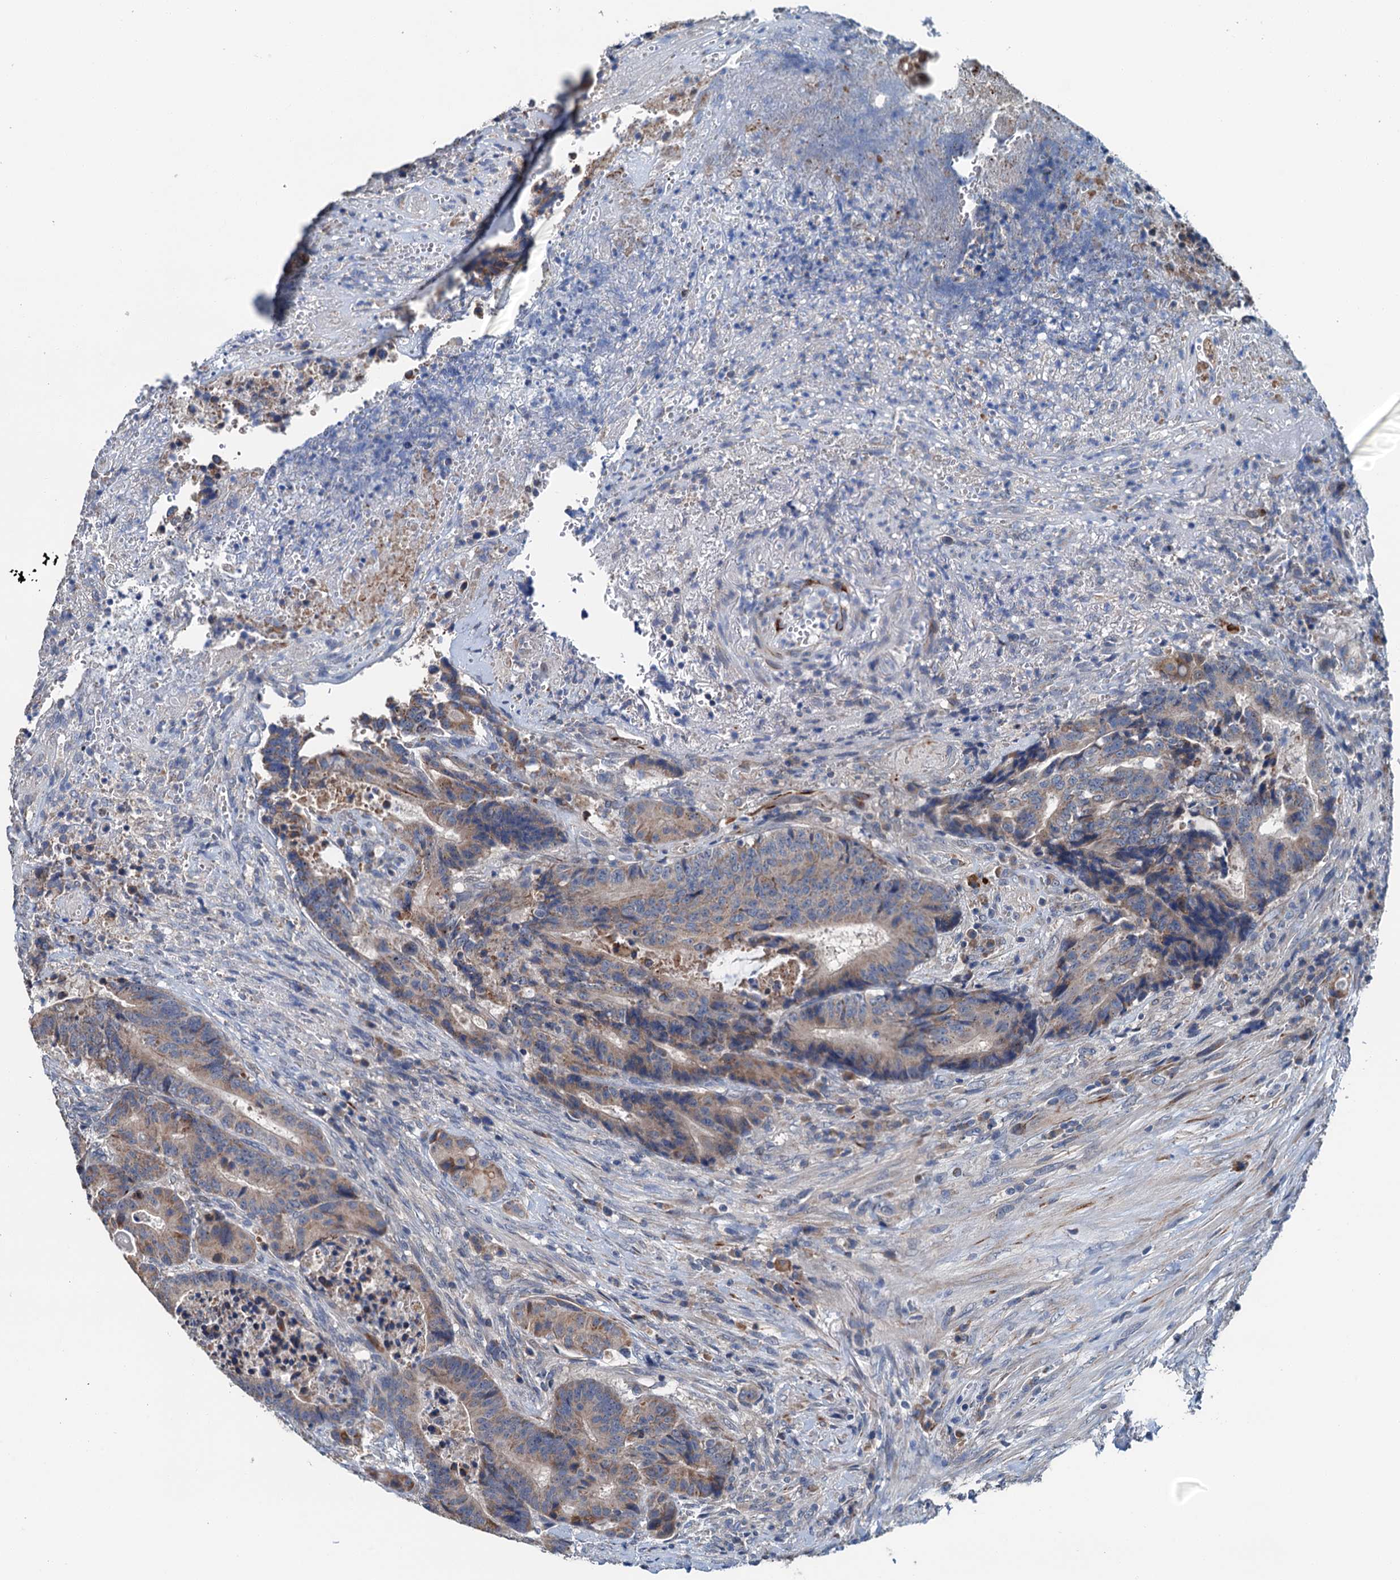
{"staining": {"intensity": "weak", "quantity": ">75%", "location": "cytoplasmic/membranous"}, "tissue": "colorectal cancer", "cell_type": "Tumor cells", "image_type": "cancer", "snomed": [{"axis": "morphology", "description": "Adenocarcinoma, NOS"}, {"axis": "topography", "description": "Rectum"}], "caption": "Colorectal cancer (adenocarcinoma) stained for a protein reveals weak cytoplasmic/membranous positivity in tumor cells. (DAB (3,3'-diaminobenzidine) IHC, brown staining for protein, blue staining for nuclei).", "gene": "ELAC1", "patient": {"sex": "male", "age": 69}}